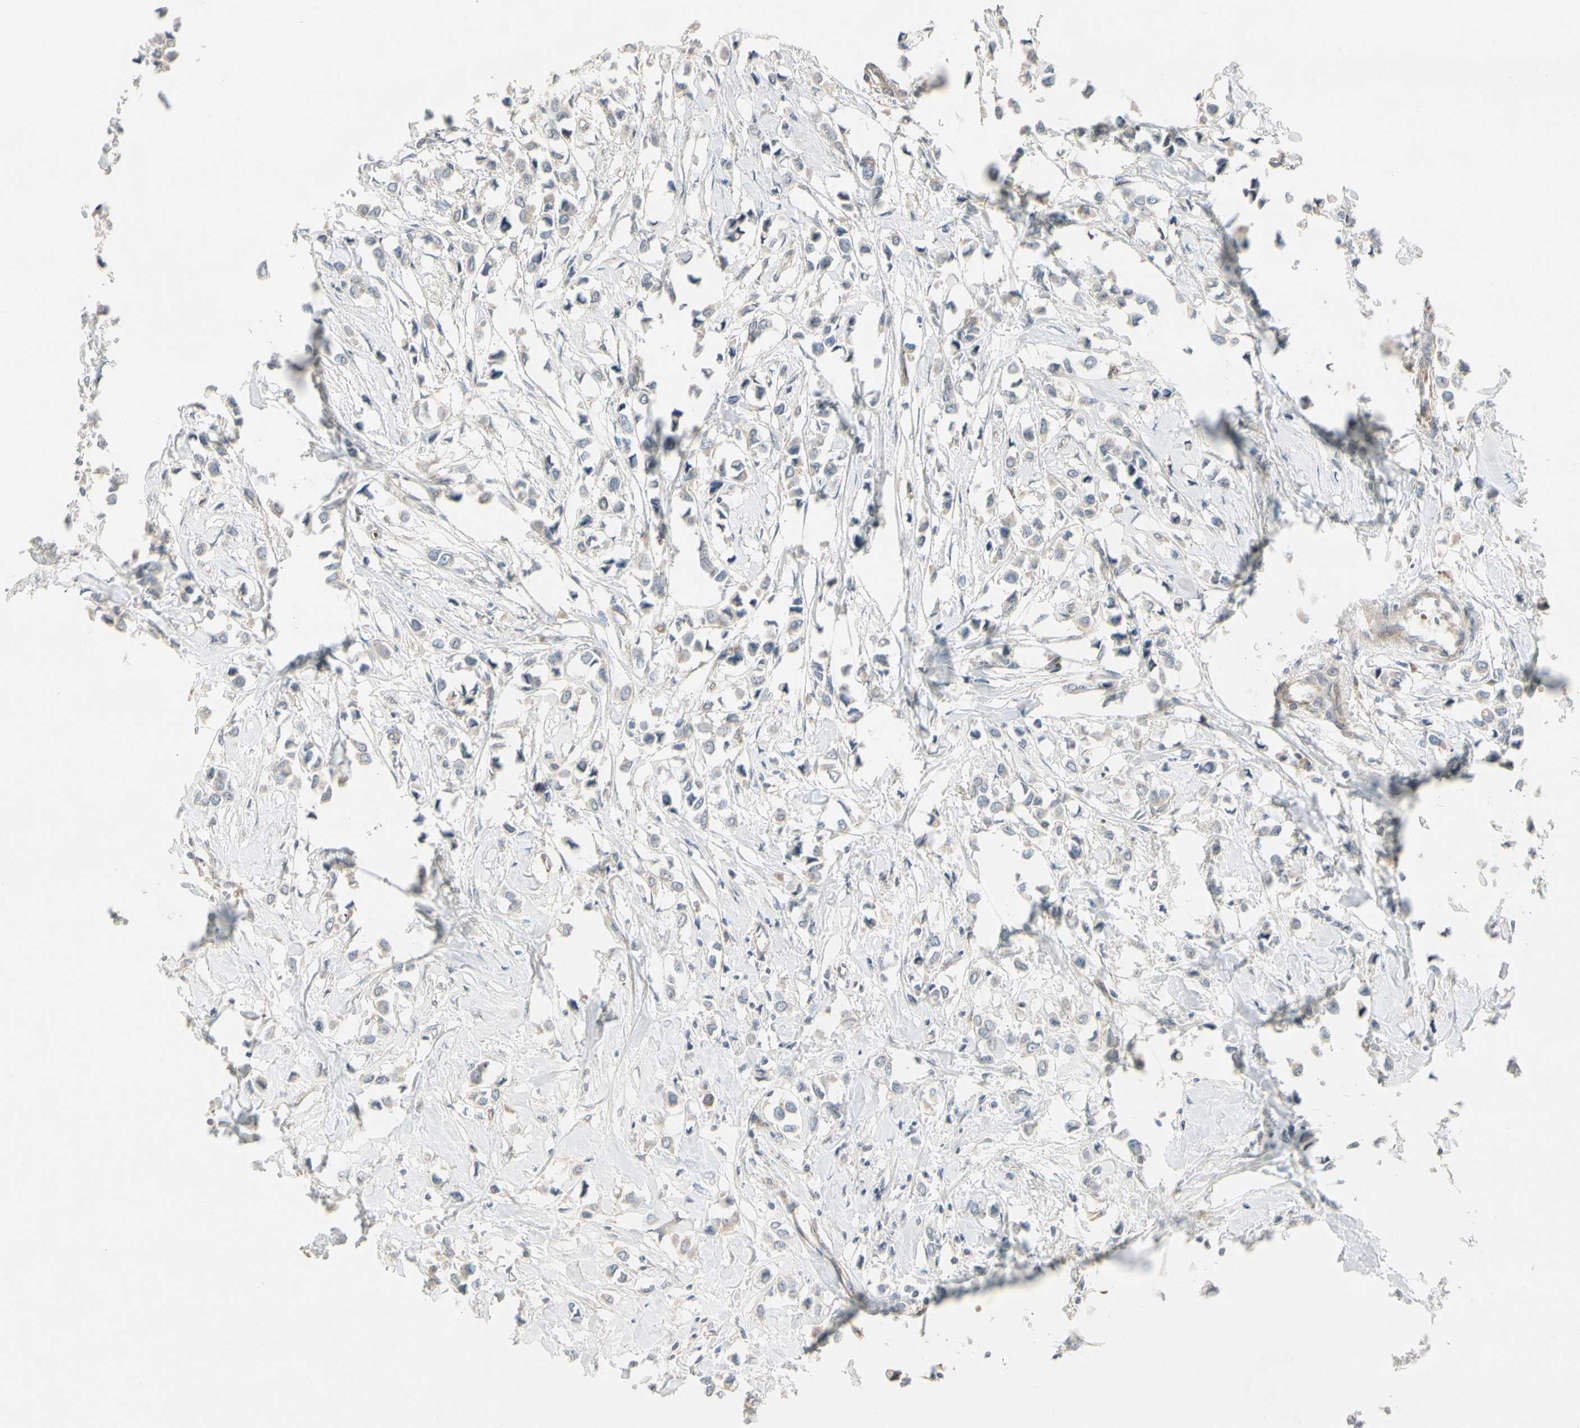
{"staining": {"intensity": "negative", "quantity": "none", "location": "none"}, "tissue": "breast cancer", "cell_type": "Tumor cells", "image_type": "cancer", "snomed": [{"axis": "morphology", "description": "Lobular carcinoma"}, {"axis": "topography", "description": "Breast"}], "caption": "Breast cancer (lobular carcinoma) stained for a protein using immunohistochemistry (IHC) displays no staining tumor cells.", "gene": "PPP3CB", "patient": {"sex": "female", "age": 51}}